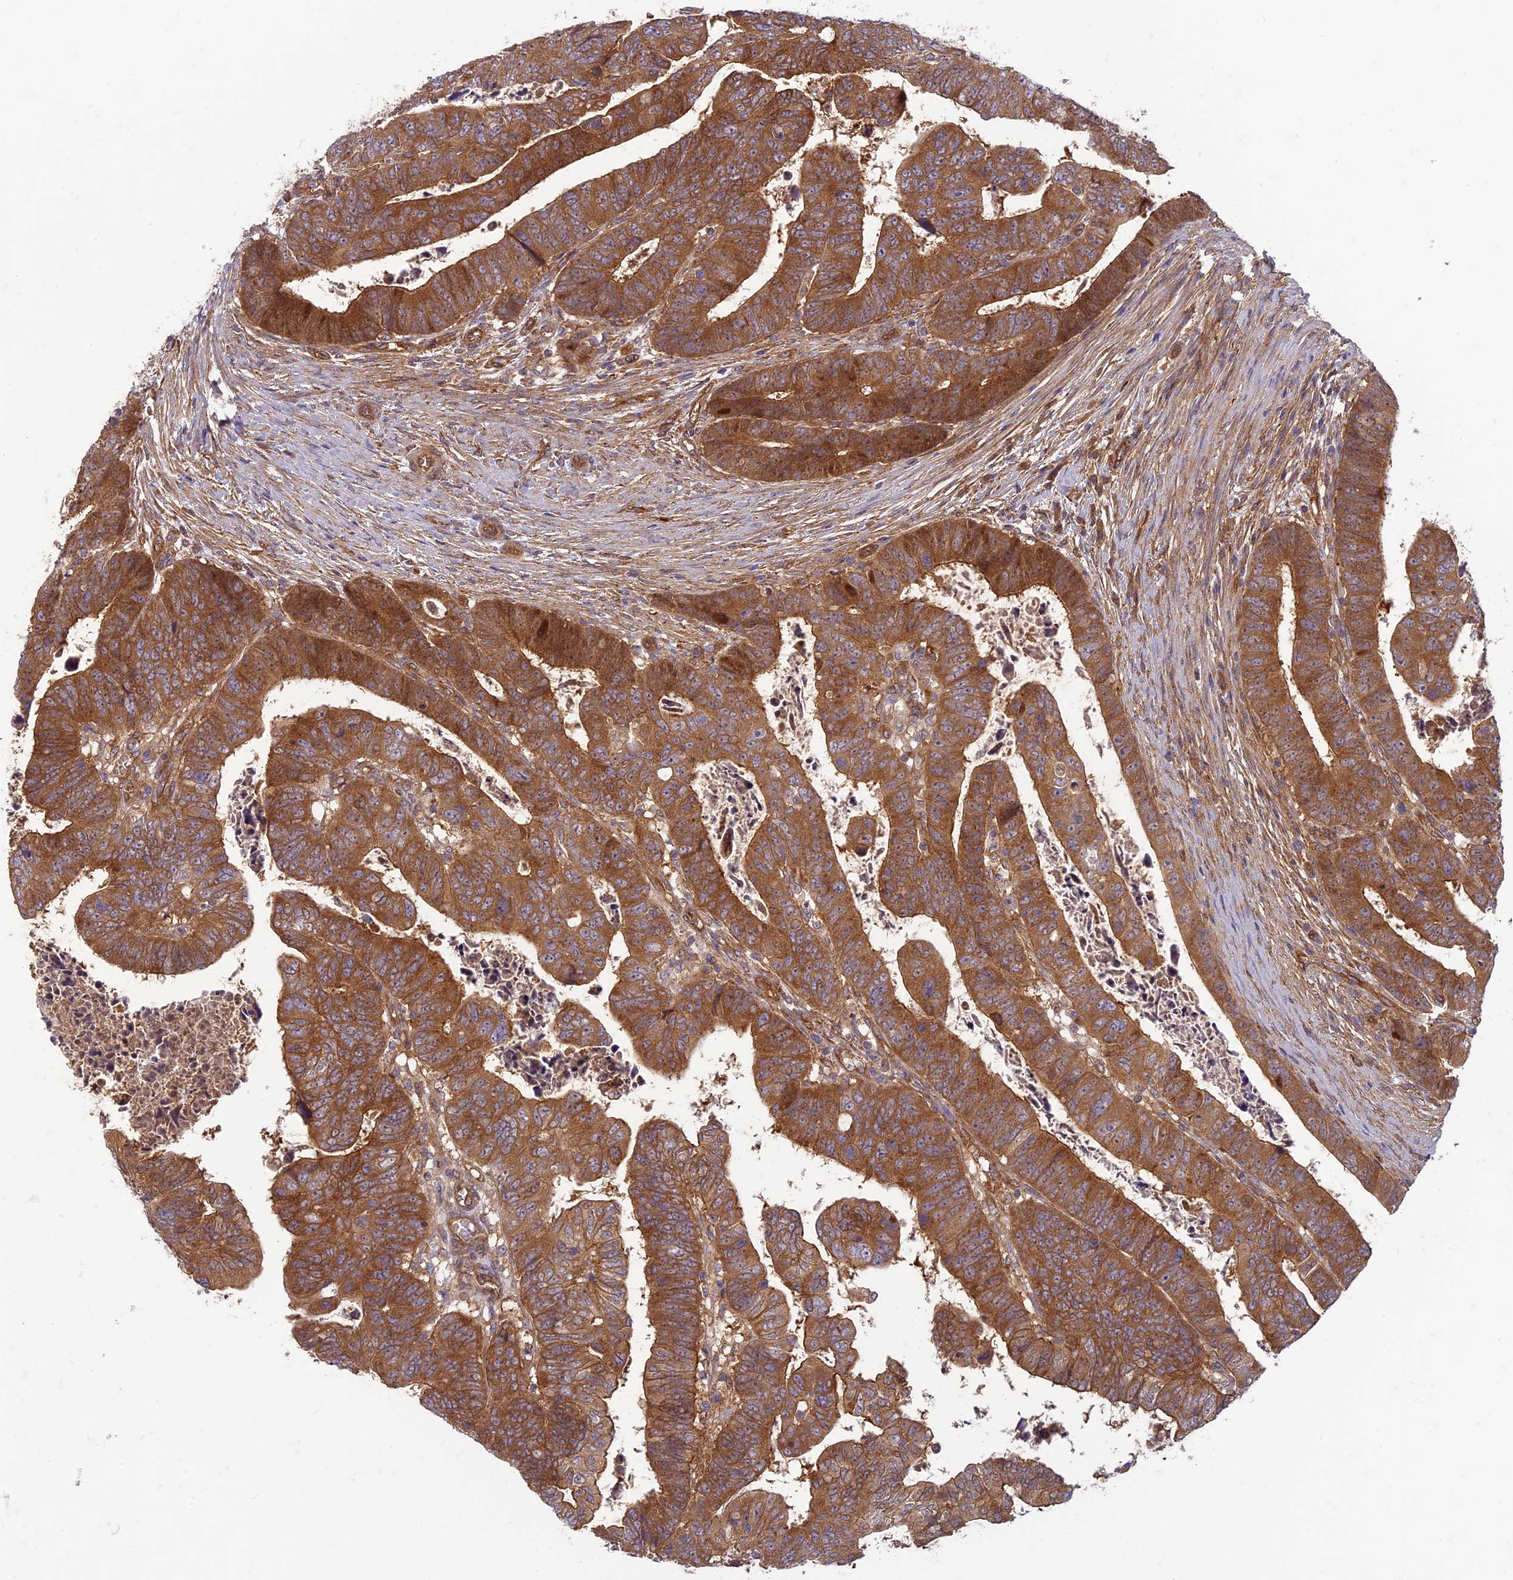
{"staining": {"intensity": "strong", "quantity": ">75%", "location": "cytoplasmic/membranous"}, "tissue": "colorectal cancer", "cell_type": "Tumor cells", "image_type": "cancer", "snomed": [{"axis": "morphology", "description": "Normal tissue, NOS"}, {"axis": "morphology", "description": "Adenocarcinoma, NOS"}, {"axis": "topography", "description": "Rectum"}], "caption": "DAB (3,3'-diaminobenzidine) immunohistochemical staining of human adenocarcinoma (colorectal) exhibits strong cytoplasmic/membranous protein positivity in about >75% of tumor cells. The staining is performed using DAB brown chromogen to label protein expression. The nuclei are counter-stained blue using hematoxylin.", "gene": "TCF25", "patient": {"sex": "female", "age": 65}}